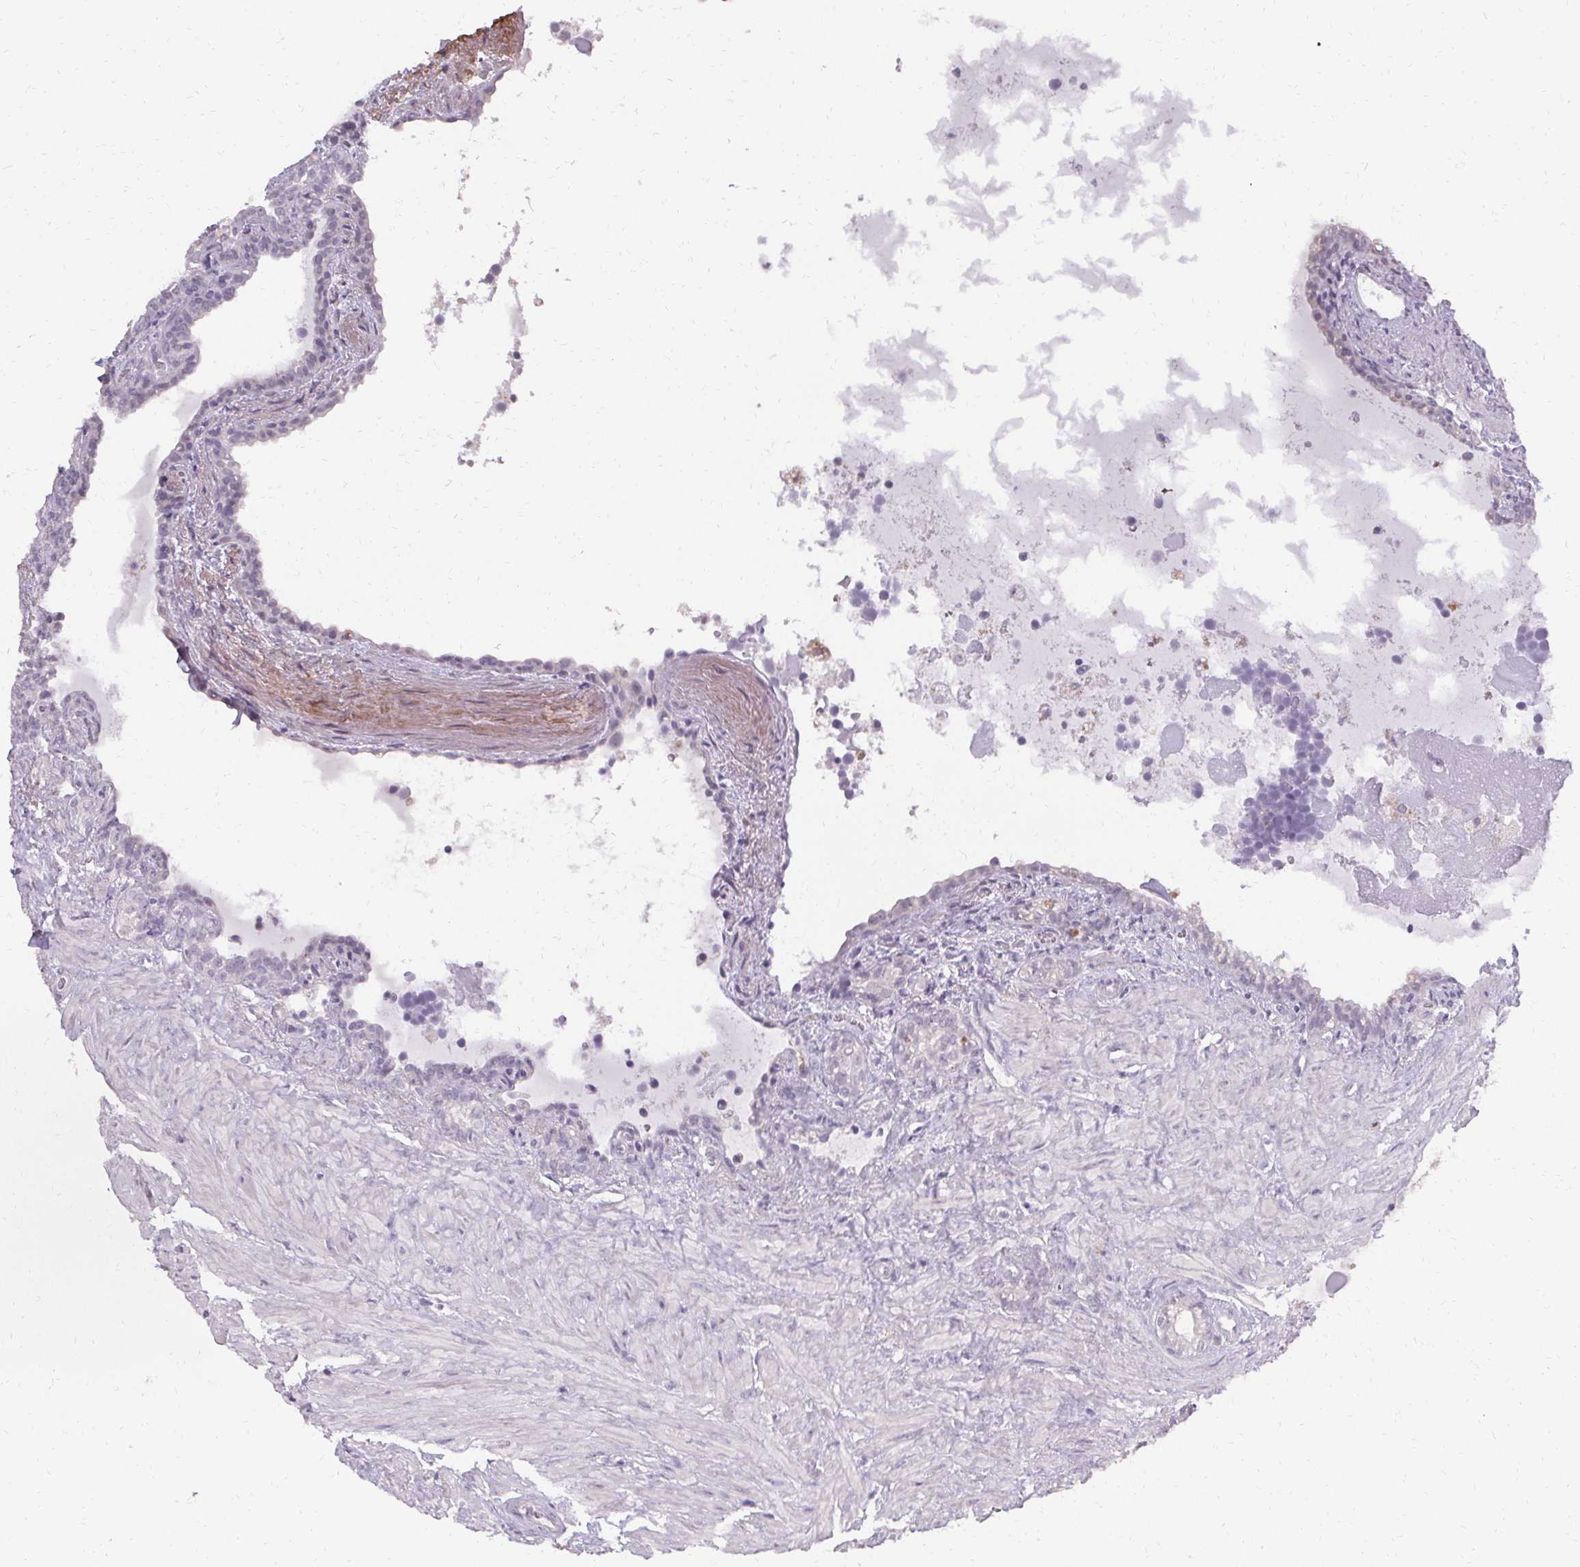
{"staining": {"intensity": "negative", "quantity": "none", "location": "none"}, "tissue": "seminal vesicle", "cell_type": "Glandular cells", "image_type": "normal", "snomed": [{"axis": "morphology", "description": "Normal tissue, NOS"}, {"axis": "topography", "description": "Seminal veicle"}], "caption": "Protein analysis of unremarkable seminal vesicle exhibits no significant positivity in glandular cells.", "gene": "PMEL", "patient": {"sex": "male", "age": 76}}